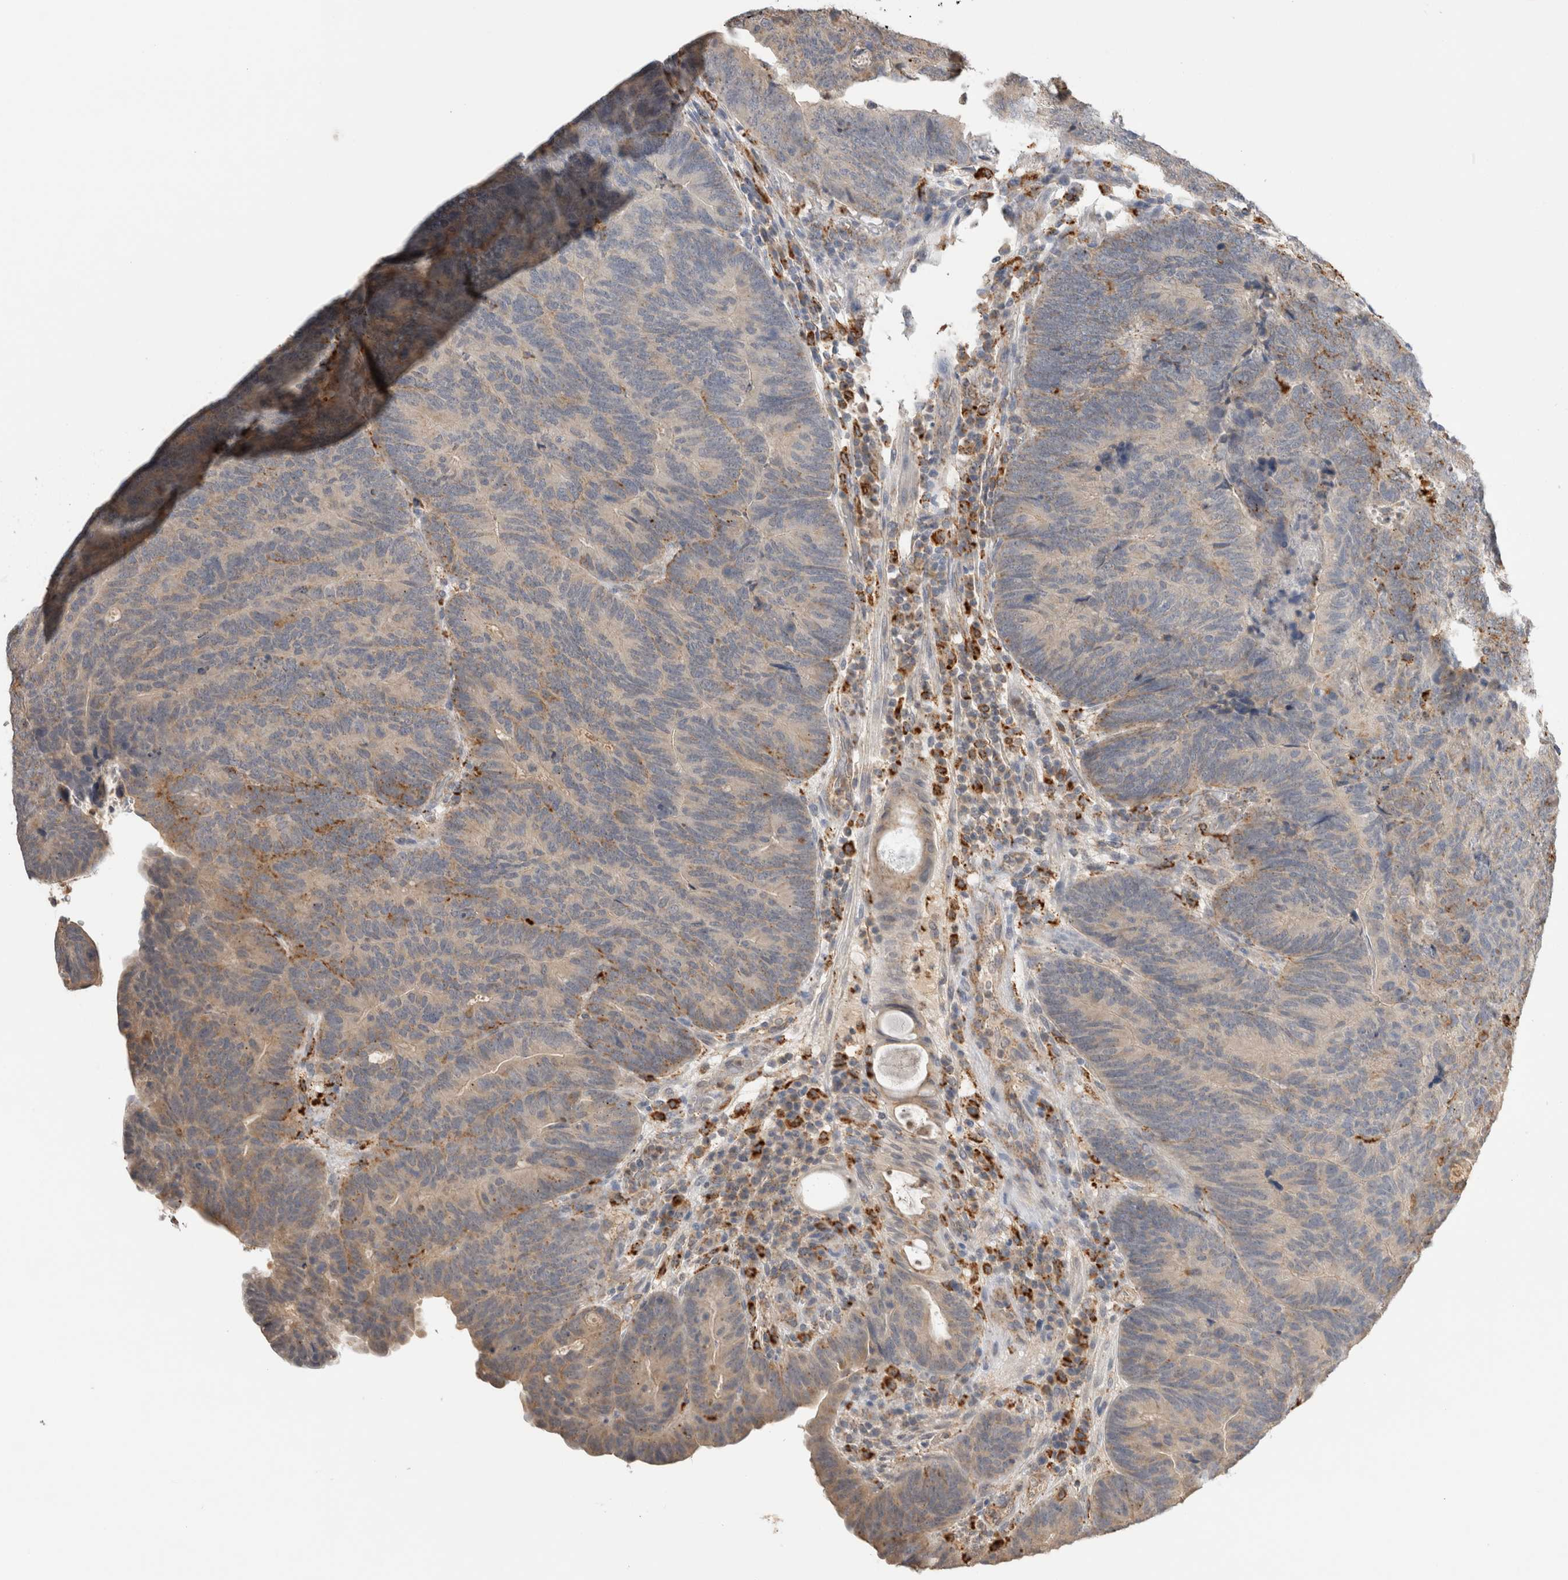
{"staining": {"intensity": "weak", "quantity": "25%-75%", "location": "cytoplasmic/membranous"}, "tissue": "colorectal cancer", "cell_type": "Tumor cells", "image_type": "cancer", "snomed": [{"axis": "morphology", "description": "Adenocarcinoma, NOS"}, {"axis": "topography", "description": "Colon"}], "caption": "This image shows immunohistochemistry staining of human colorectal adenocarcinoma, with low weak cytoplasmic/membranous positivity in approximately 25%-75% of tumor cells.", "gene": "GNS", "patient": {"sex": "female", "age": 67}}